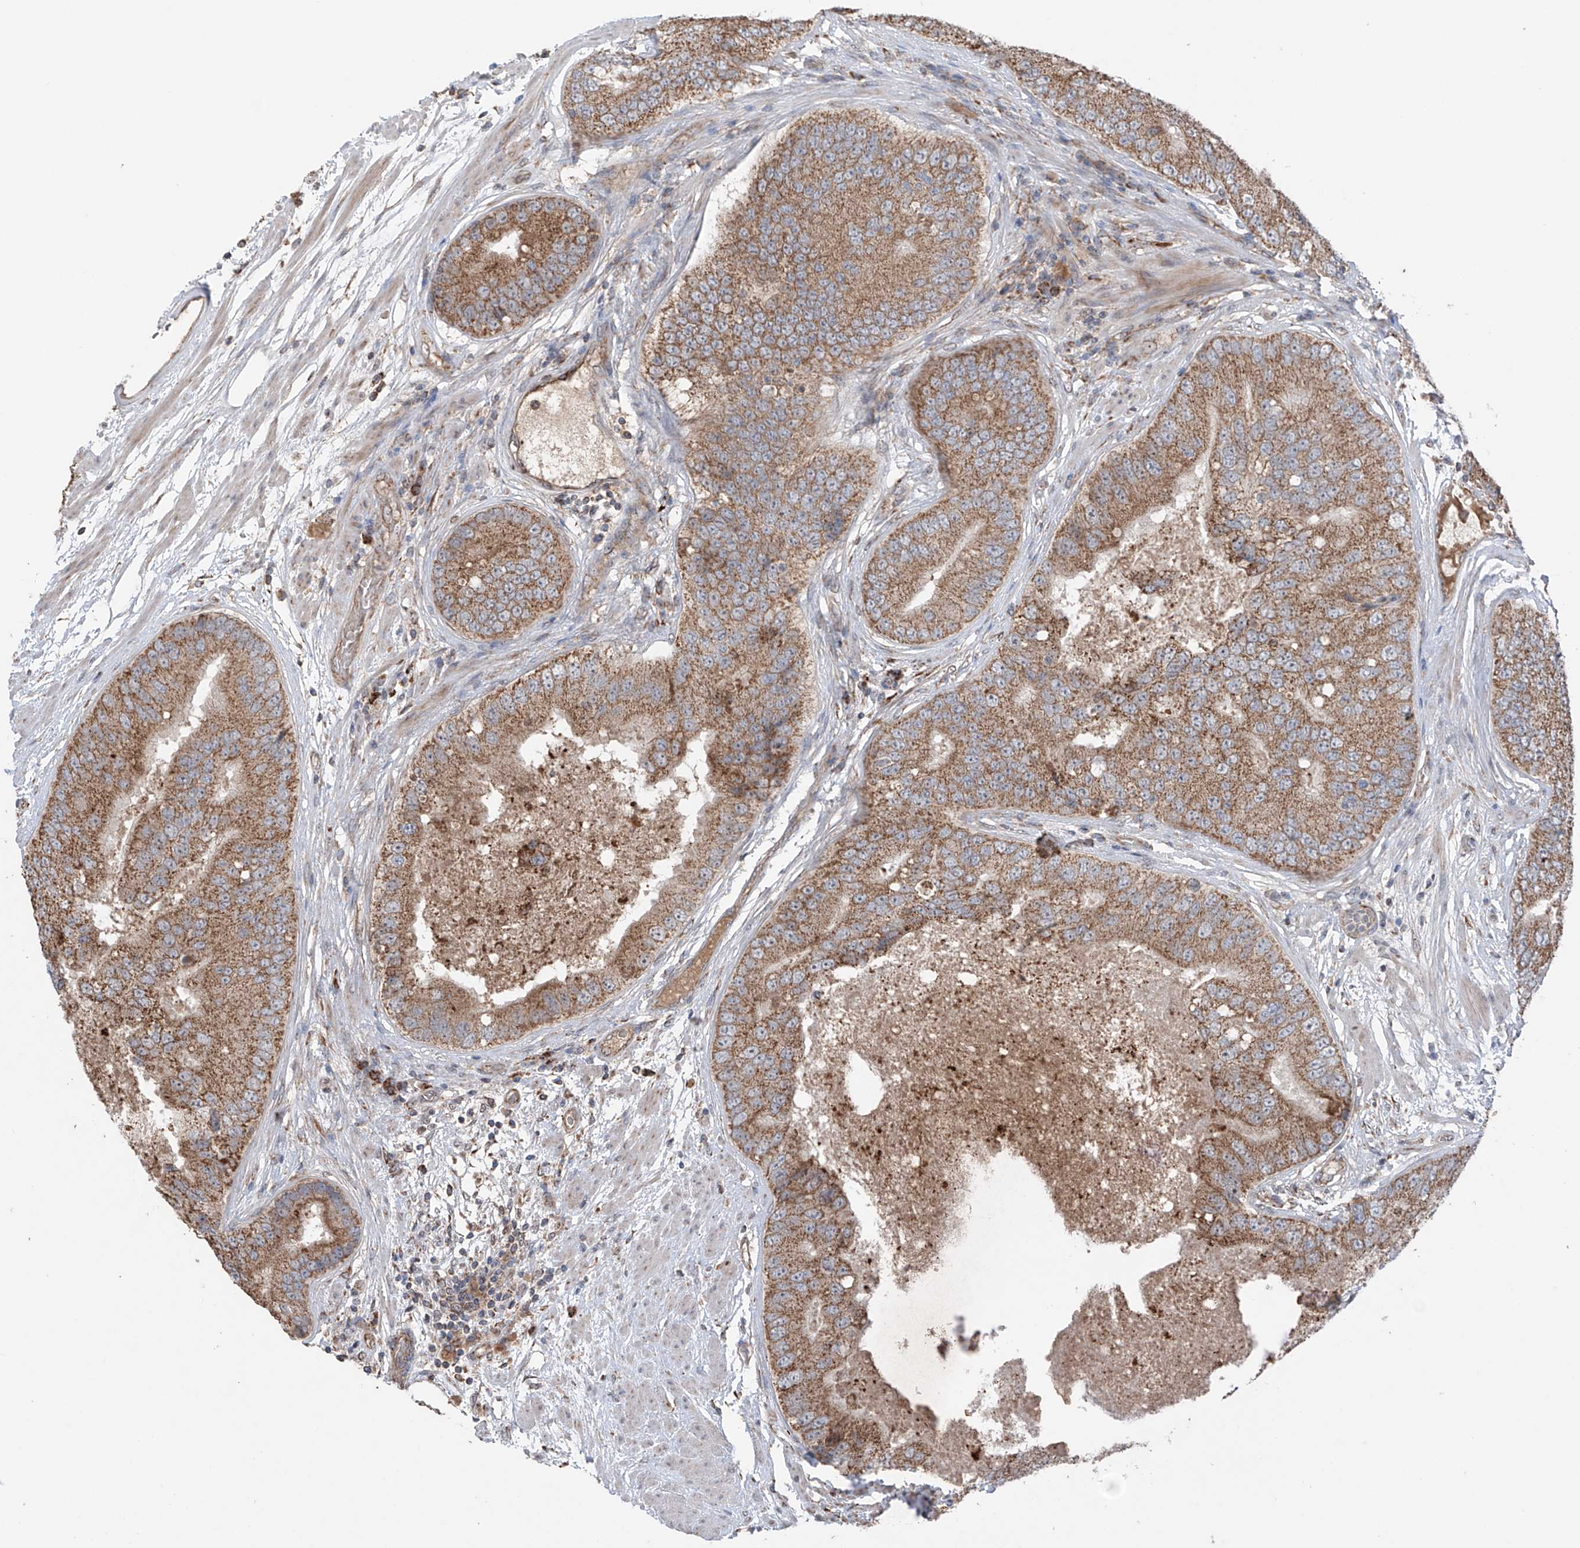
{"staining": {"intensity": "moderate", "quantity": ">75%", "location": "cytoplasmic/membranous"}, "tissue": "prostate cancer", "cell_type": "Tumor cells", "image_type": "cancer", "snomed": [{"axis": "morphology", "description": "Adenocarcinoma, High grade"}, {"axis": "topography", "description": "Prostate"}], "caption": "Protein staining of prostate high-grade adenocarcinoma tissue shows moderate cytoplasmic/membranous positivity in approximately >75% of tumor cells.", "gene": "SAMD3", "patient": {"sex": "male", "age": 70}}